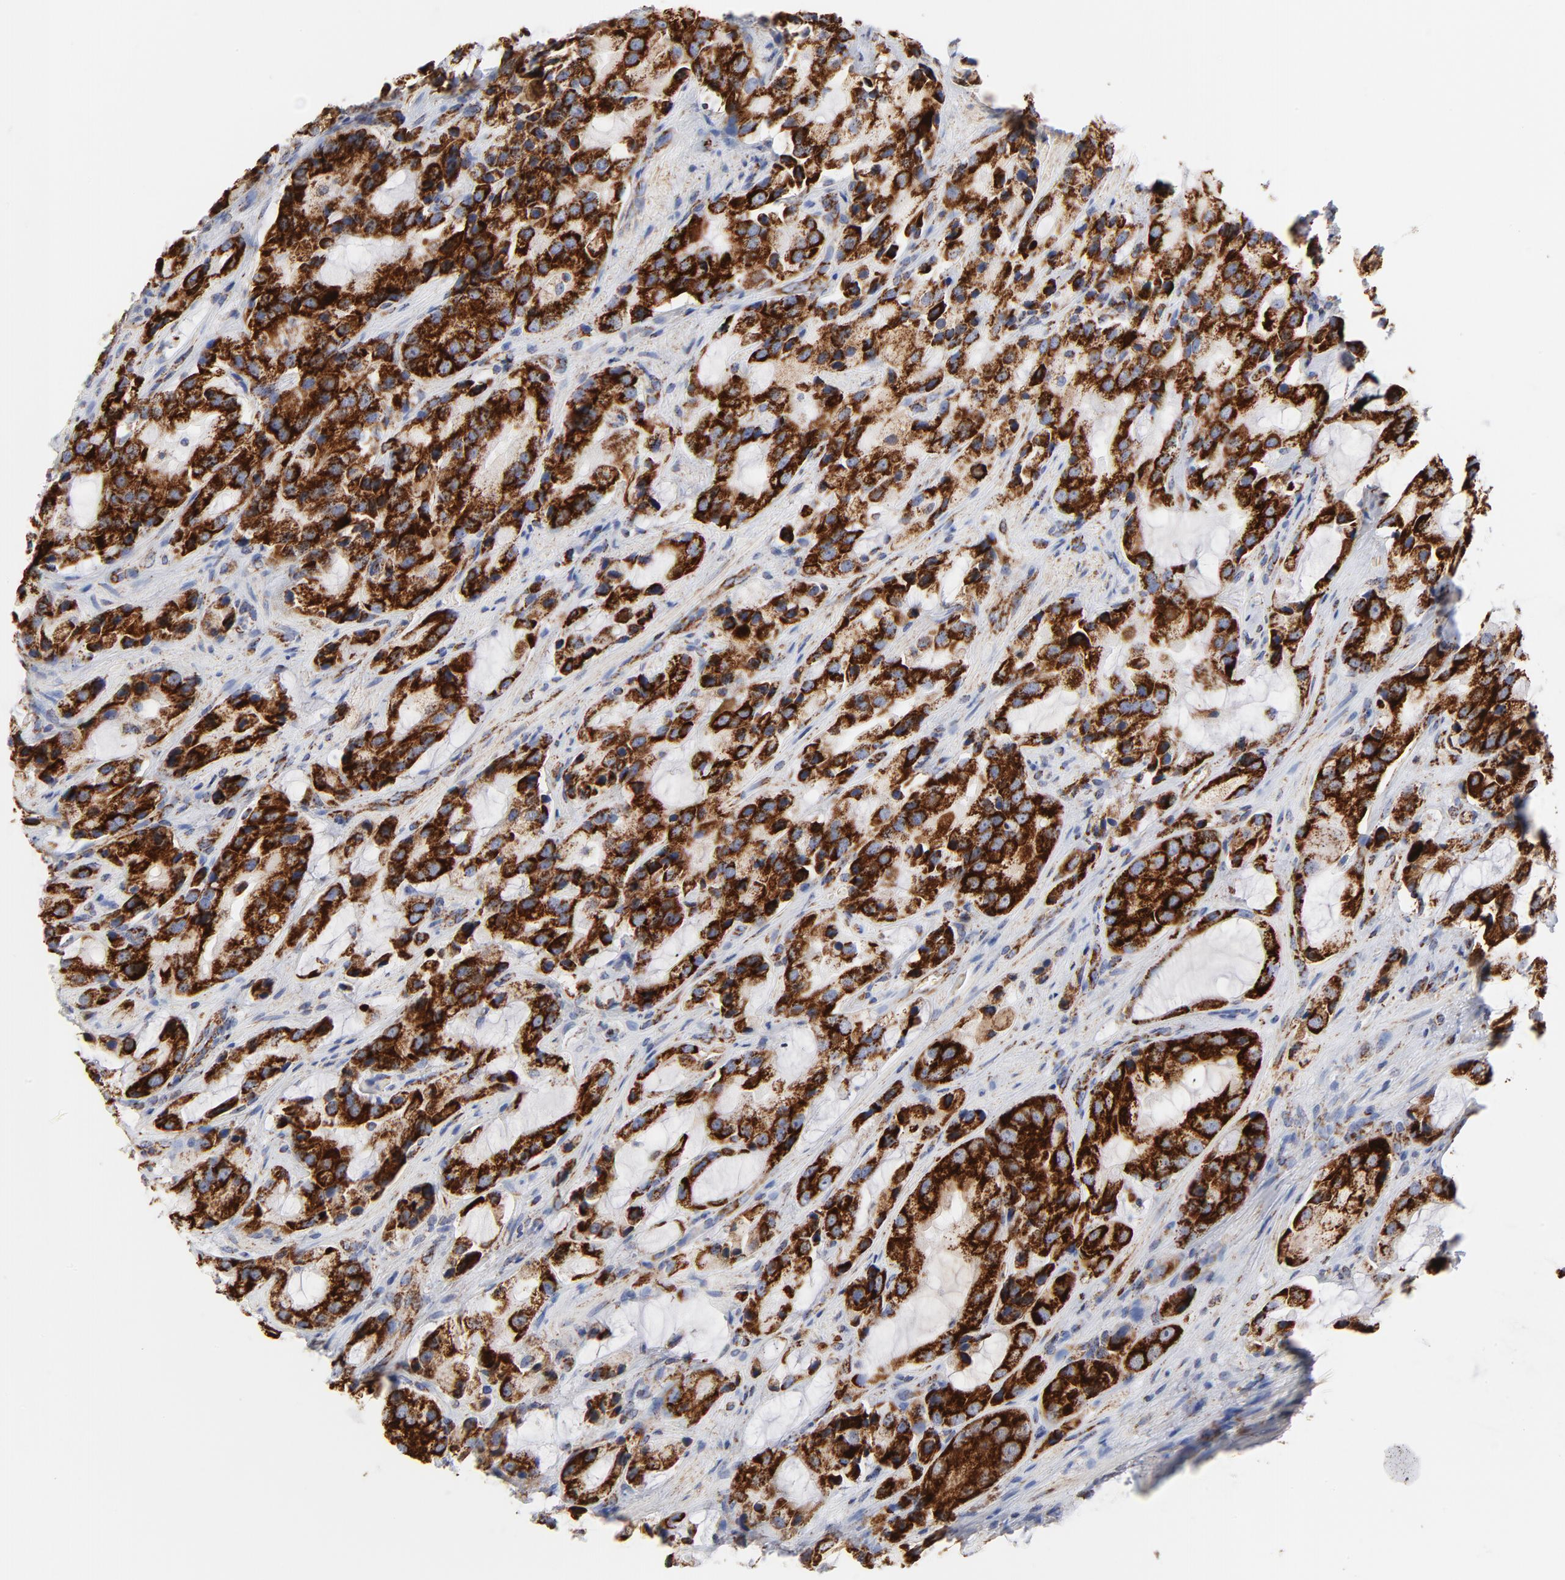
{"staining": {"intensity": "strong", "quantity": ">75%", "location": "cytoplasmic/membranous"}, "tissue": "prostate cancer", "cell_type": "Tumor cells", "image_type": "cancer", "snomed": [{"axis": "morphology", "description": "Adenocarcinoma, High grade"}, {"axis": "topography", "description": "Prostate"}], "caption": "Immunohistochemical staining of human prostate adenocarcinoma (high-grade) displays strong cytoplasmic/membranous protein staining in approximately >75% of tumor cells.", "gene": "DIABLO", "patient": {"sex": "male", "age": 70}}